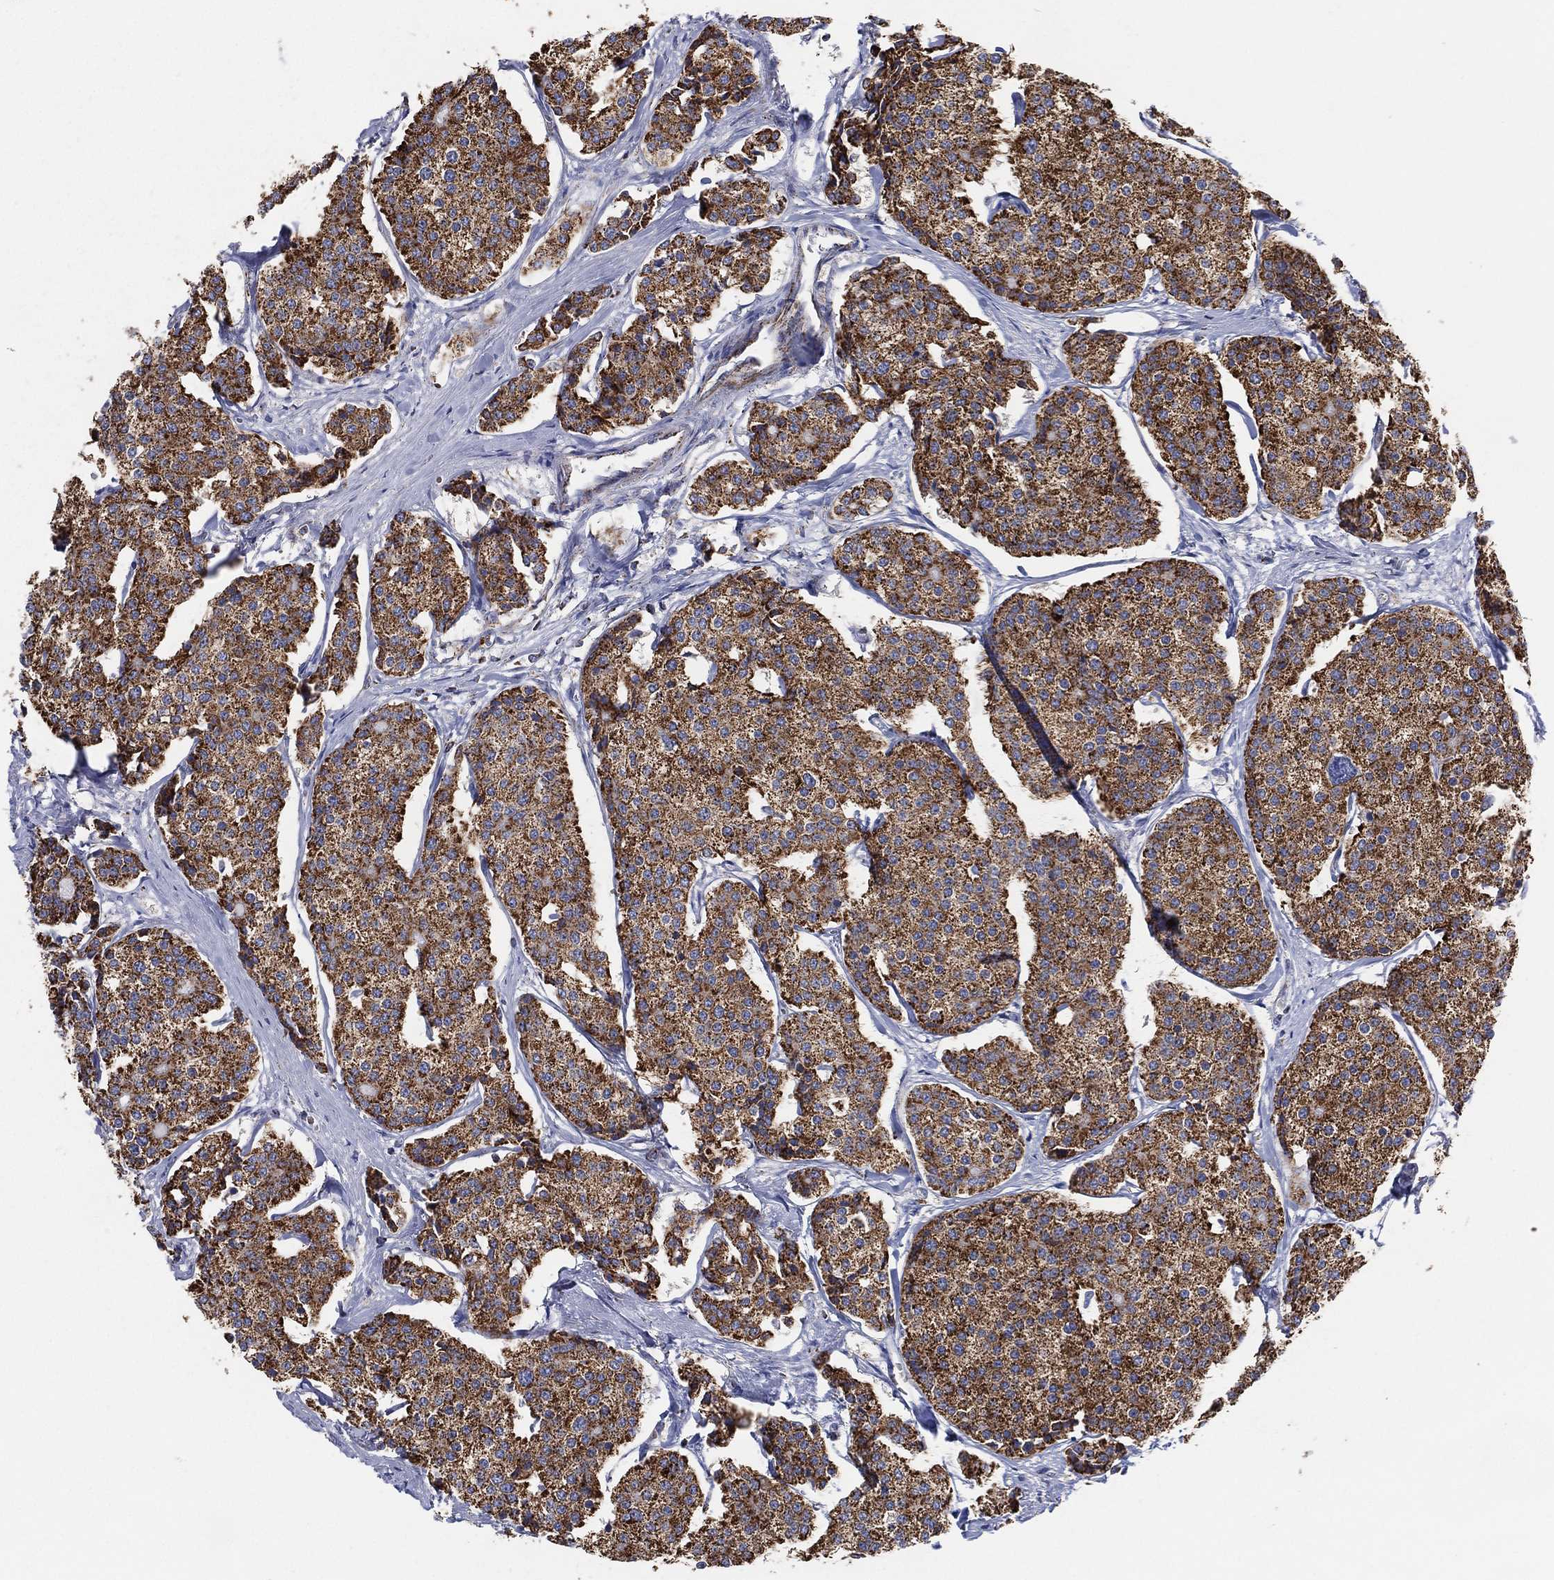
{"staining": {"intensity": "strong", "quantity": ">75%", "location": "cytoplasmic/membranous"}, "tissue": "carcinoid", "cell_type": "Tumor cells", "image_type": "cancer", "snomed": [{"axis": "morphology", "description": "Carcinoid, malignant, NOS"}, {"axis": "topography", "description": "Small intestine"}], "caption": "IHC staining of carcinoid, which reveals high levels of strong cytoplasmic/membranous expression in about >75% of tumor cells indicating strong cytoplasmic/membranous protein staining. The staining was performed using DAB (3,3'-diaminobenzidine) (brown) for protein detection and nuclei were counterstained in hematoxylin (blue).", "gene": "GCAT", "patient": {"sex": "female", "age": 65}}